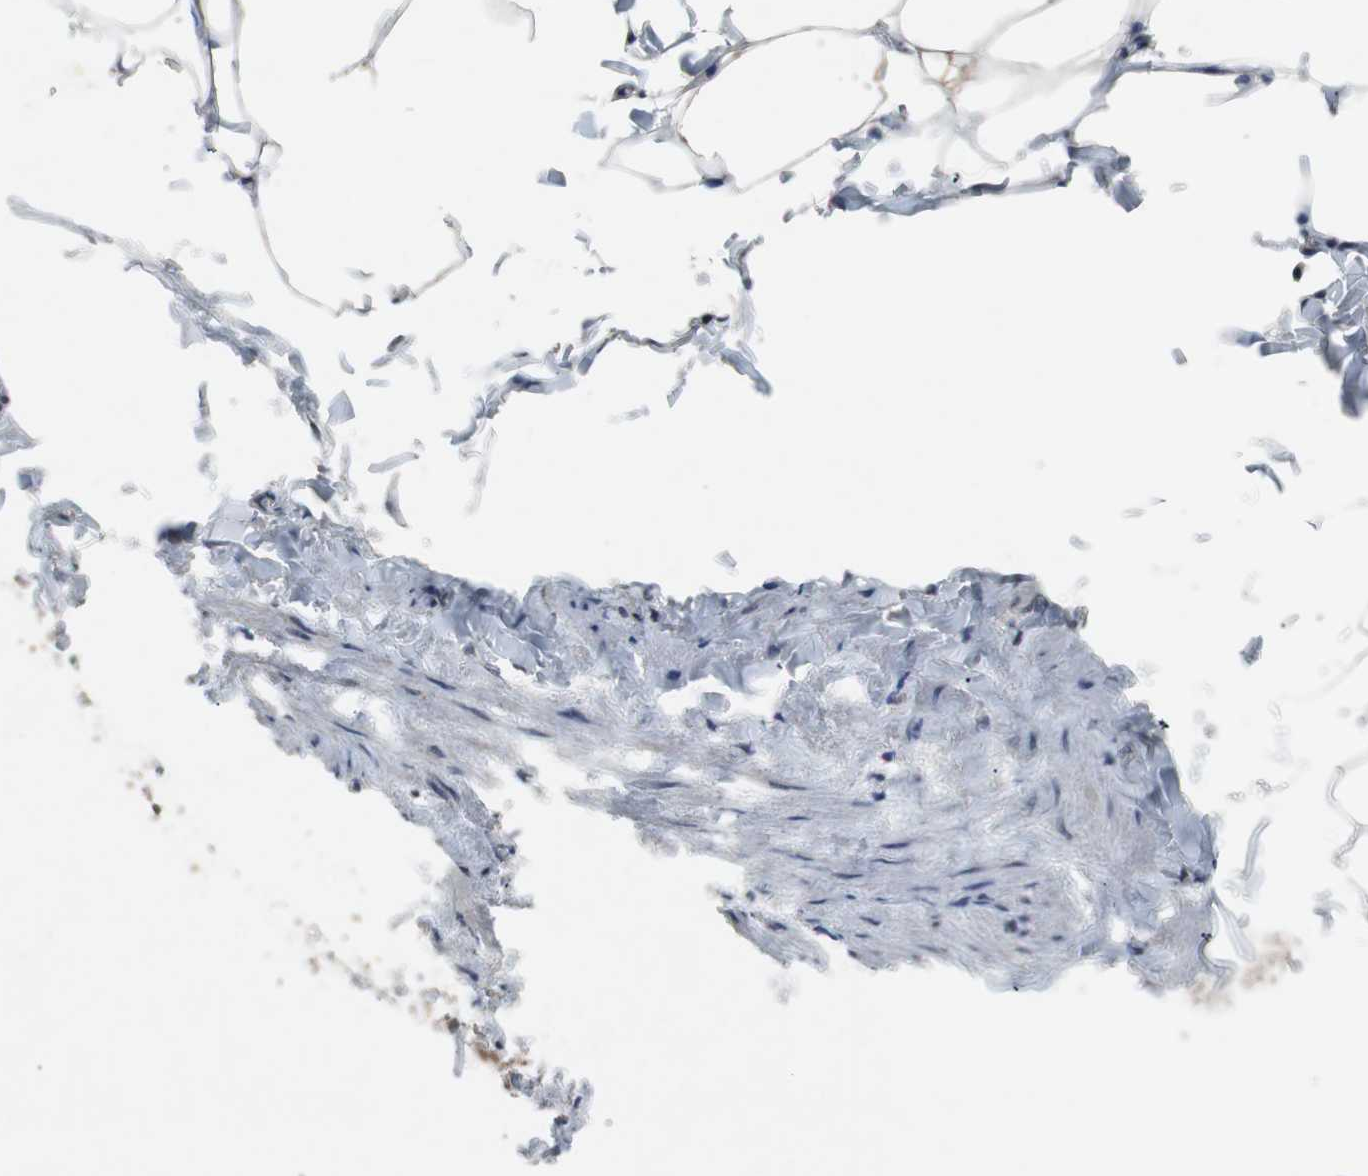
{"staining": {"intensity": "negative", "quantity": "none", "location": "none"}, "tissue": "adipose tissue", "cell_type": "Adipocytes", "image_type": "normal", "snomed": [{"axis": "morphology", "description": "Normal tissue, NOS"}, {"axis": "topography", "description": "Vascular tissue"}], "caption": "High power microscopy photomicrograph of an immunohistochemistry (IHC) histopathology image of benign adipose tissue, revealing no significant expression in adipocytes.", "gene": "TP63", "patient": {"sex": "male", "age": 41}}